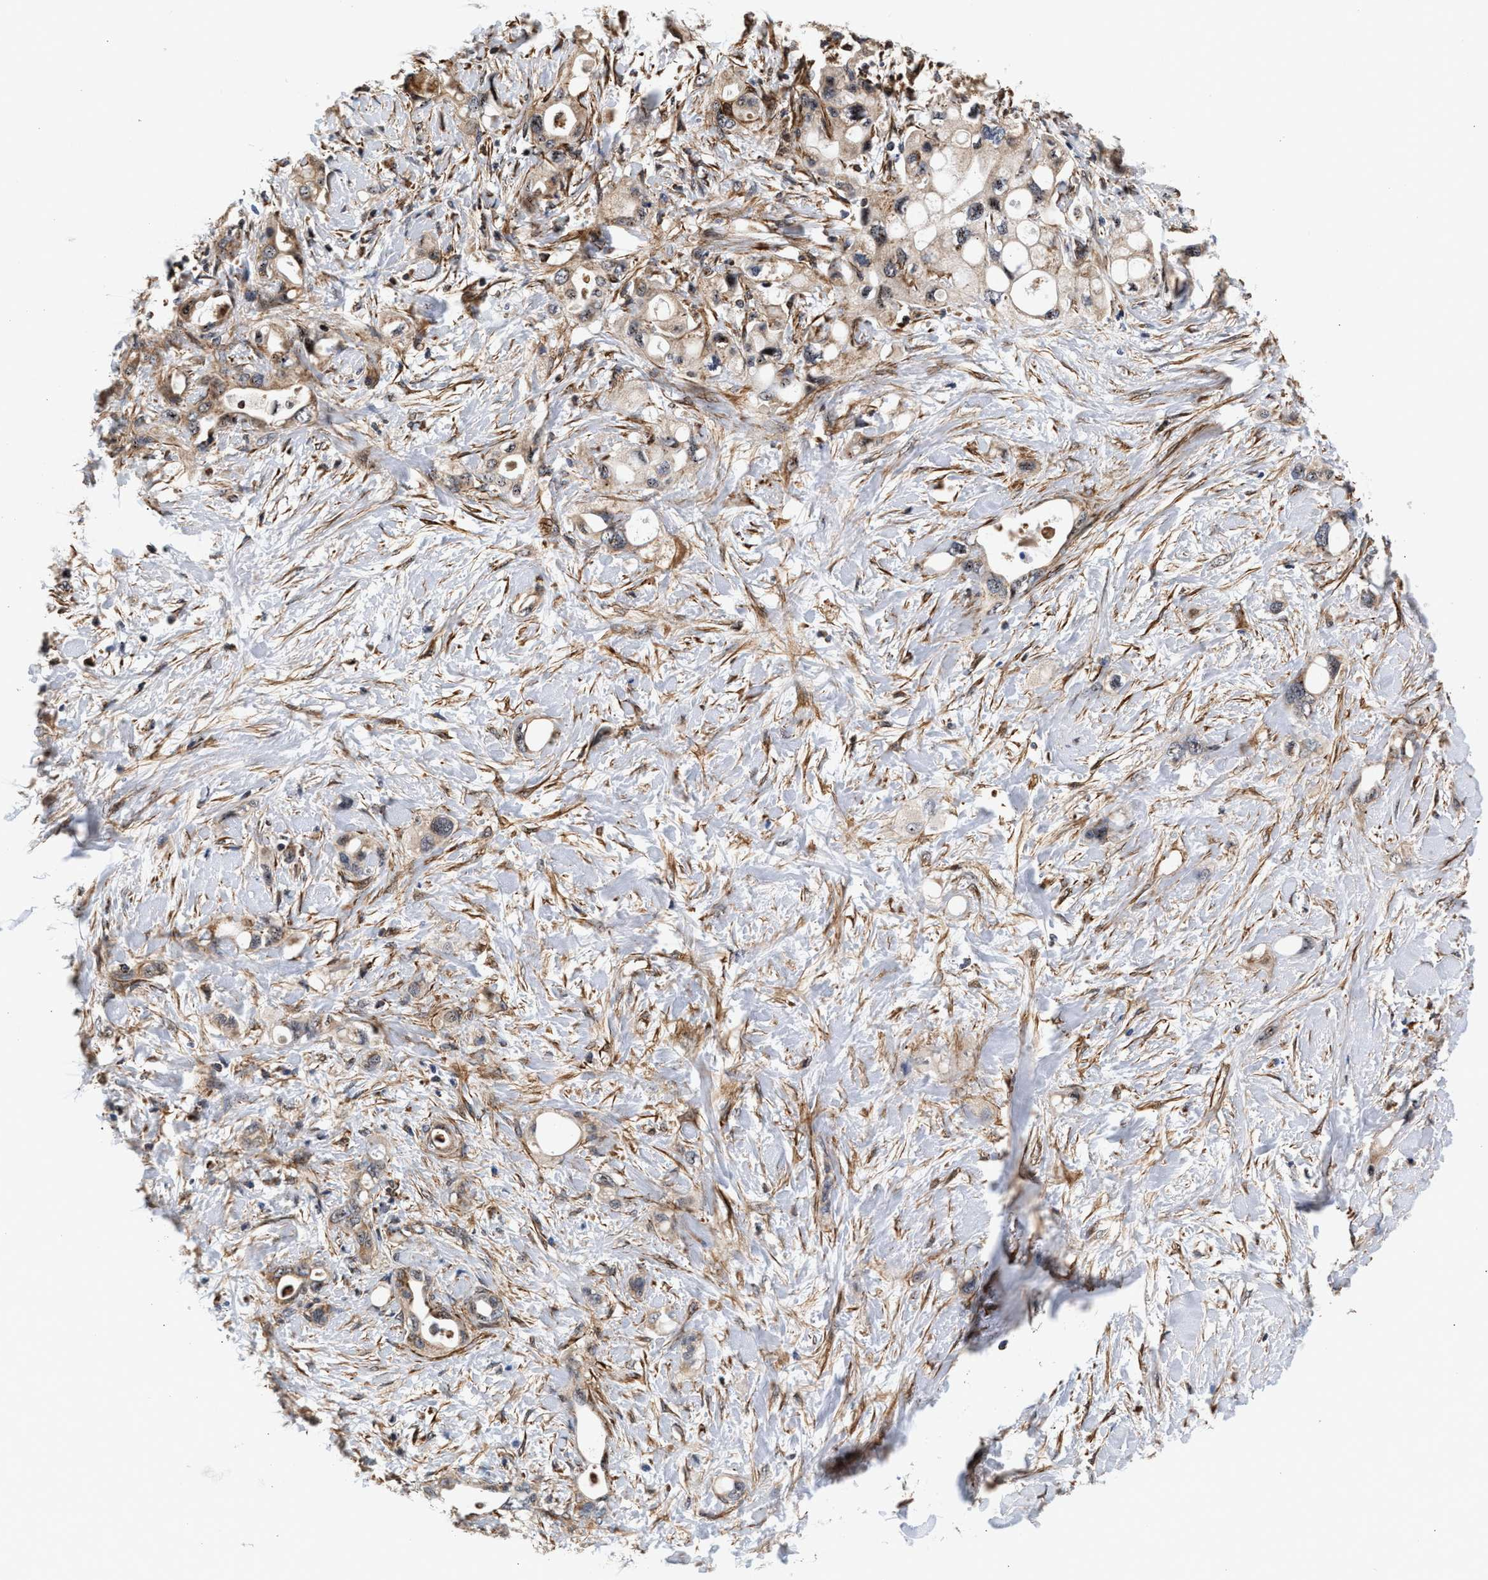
{"staining": {"intensity": "weak", "quantity": ">75%", "location": "cytoplasmic/membranous"}, "tissue": "pancreatic cancer", "cell_type": "Tumor cells", "image_type": "cancer", "snomed": [{"axis": "morphology", "description": "Adenocarcinoma, NOS"}, {"axis": "topography", "description": "Pancreas"}], "caption": "High-magnification brightfield microscopy of pancreatic adenocarcinoma stained with DAB (brown) and counterstained with hematoxylin (blue). tumor cells exhibit weak cytoplasmic/membranous expression is present in about>75% of cells.", "gene": "SGK1", "patient": {"sex": "female", "age": 56}}